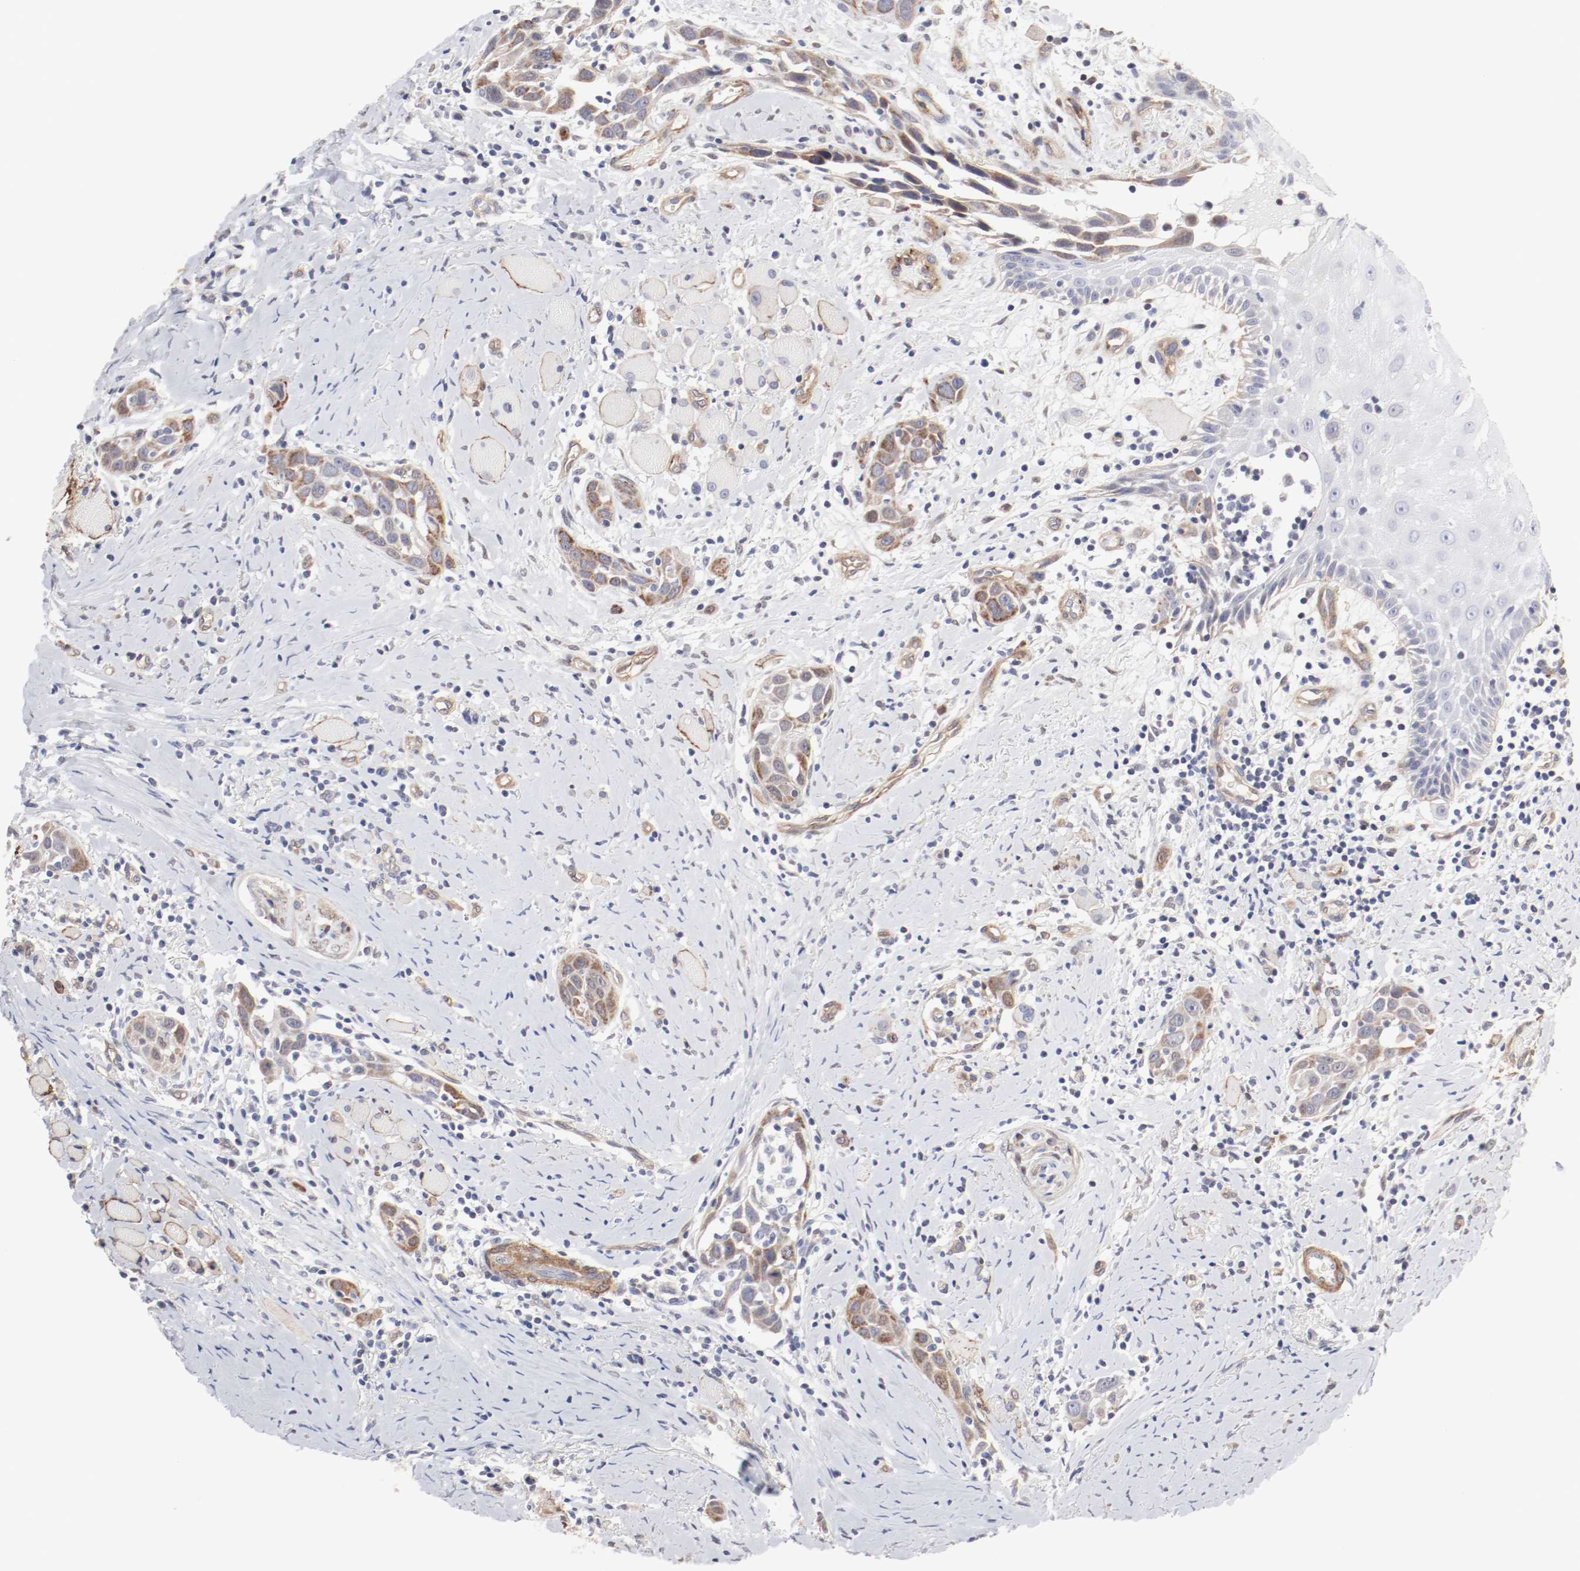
{"staining": {"intensity": "weak", "quantity": "<25%", "location": "cytoplasmic/membranous"}, "tissue": "head and neck cancer", "cell_type": "Tumor cells", "image_type": "cancer", "snomed": [{"axis": "morphology", "description": "Squamous cell carcinoma, NOS"}, {"axis": "topography", "description": "Oral tissue"}, {"axis": "topography", "description": "Head-Neck"}], "caption": "Protein analysis of head and neck squamous cell carcinoma displays no significant positivity in tumor cells. (Stains: DAB (3,3'-diaminobenzidine) IHC with hematoxylin counter stain, Microscopy: brightfield microscopy at high magnification).", "gene": "MAGED4", "patient": {"sex": "female", "age": 50}}